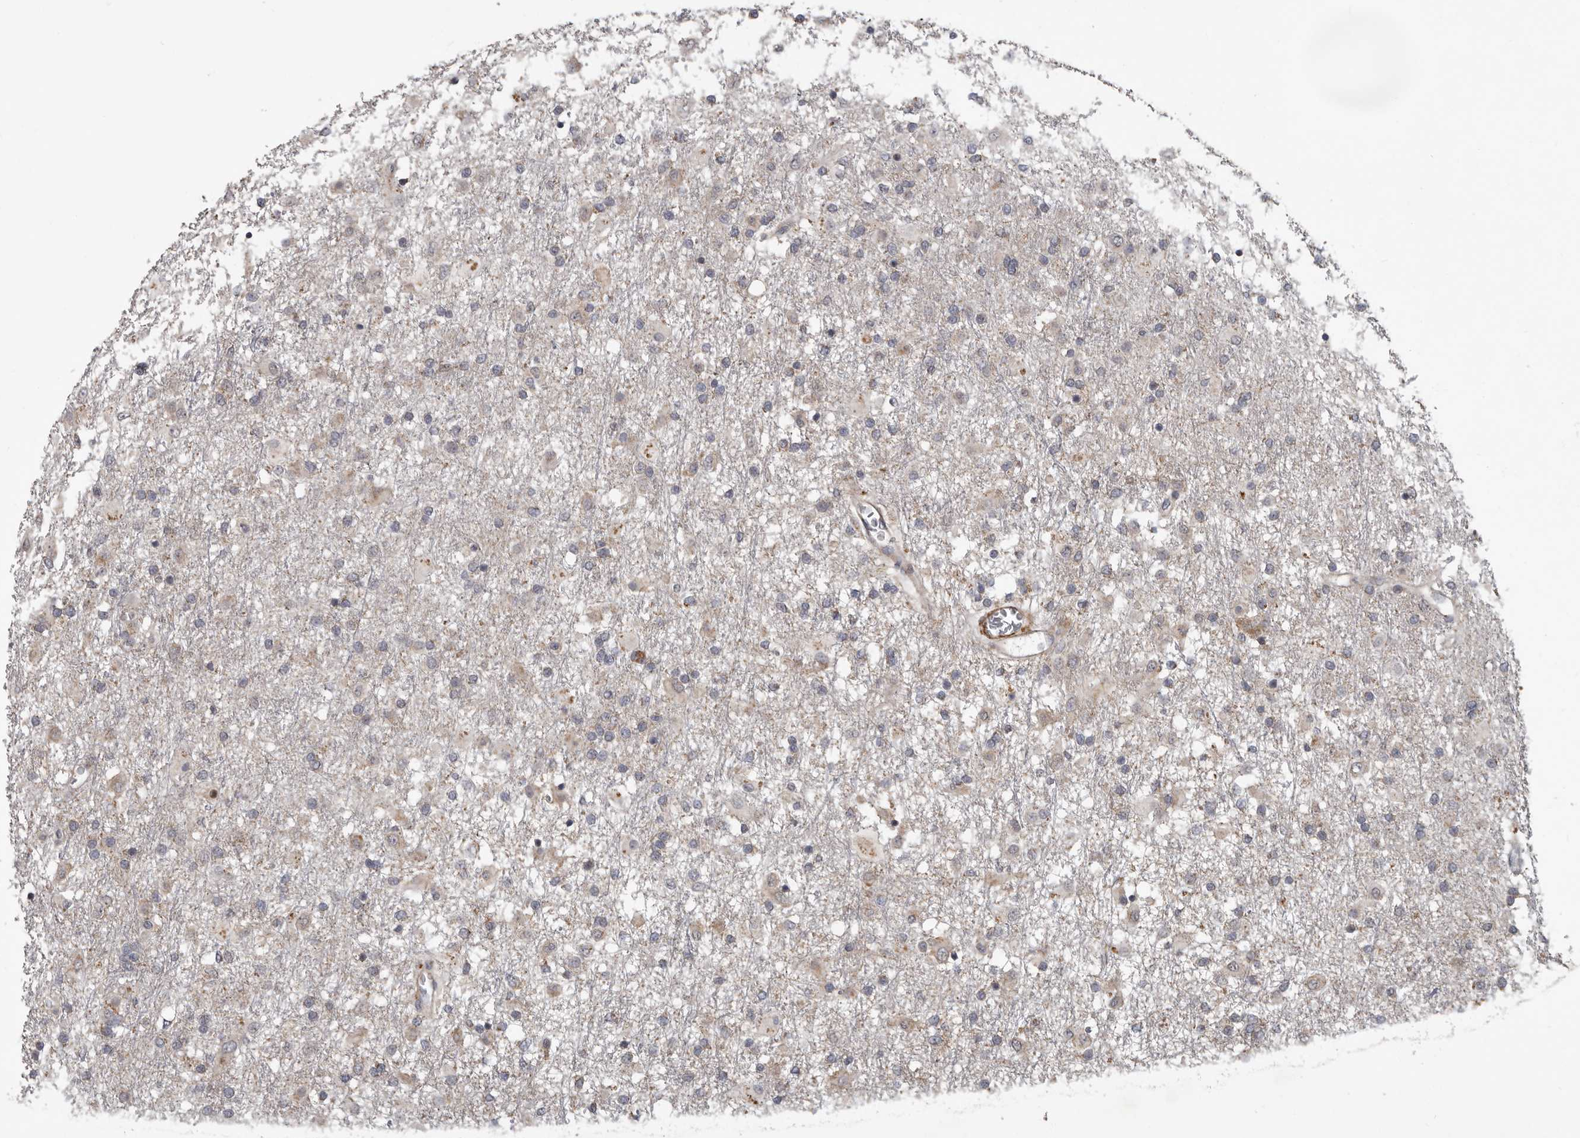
{"staining": {"intensity": "weak", "quantity": "<25%", "location": "cytoplasmic/membranous"}, "tissue": "glioma", "cell_type": "Tumor cells", "image_type": "cancer", "snomed": [{"axis": "morphology", "description": "Glioma, malignant, Low grade"}, {"axis": "topography", "description": "Brain"}], "caption": "DAB (3,3'-diaminobenzidine) immunohistochemical staining of malignant glioma (low-grade) shows no significant staining in tumor cells.", "gene": "FGFR4", "patient": {"sex": "male", "age": 65}}